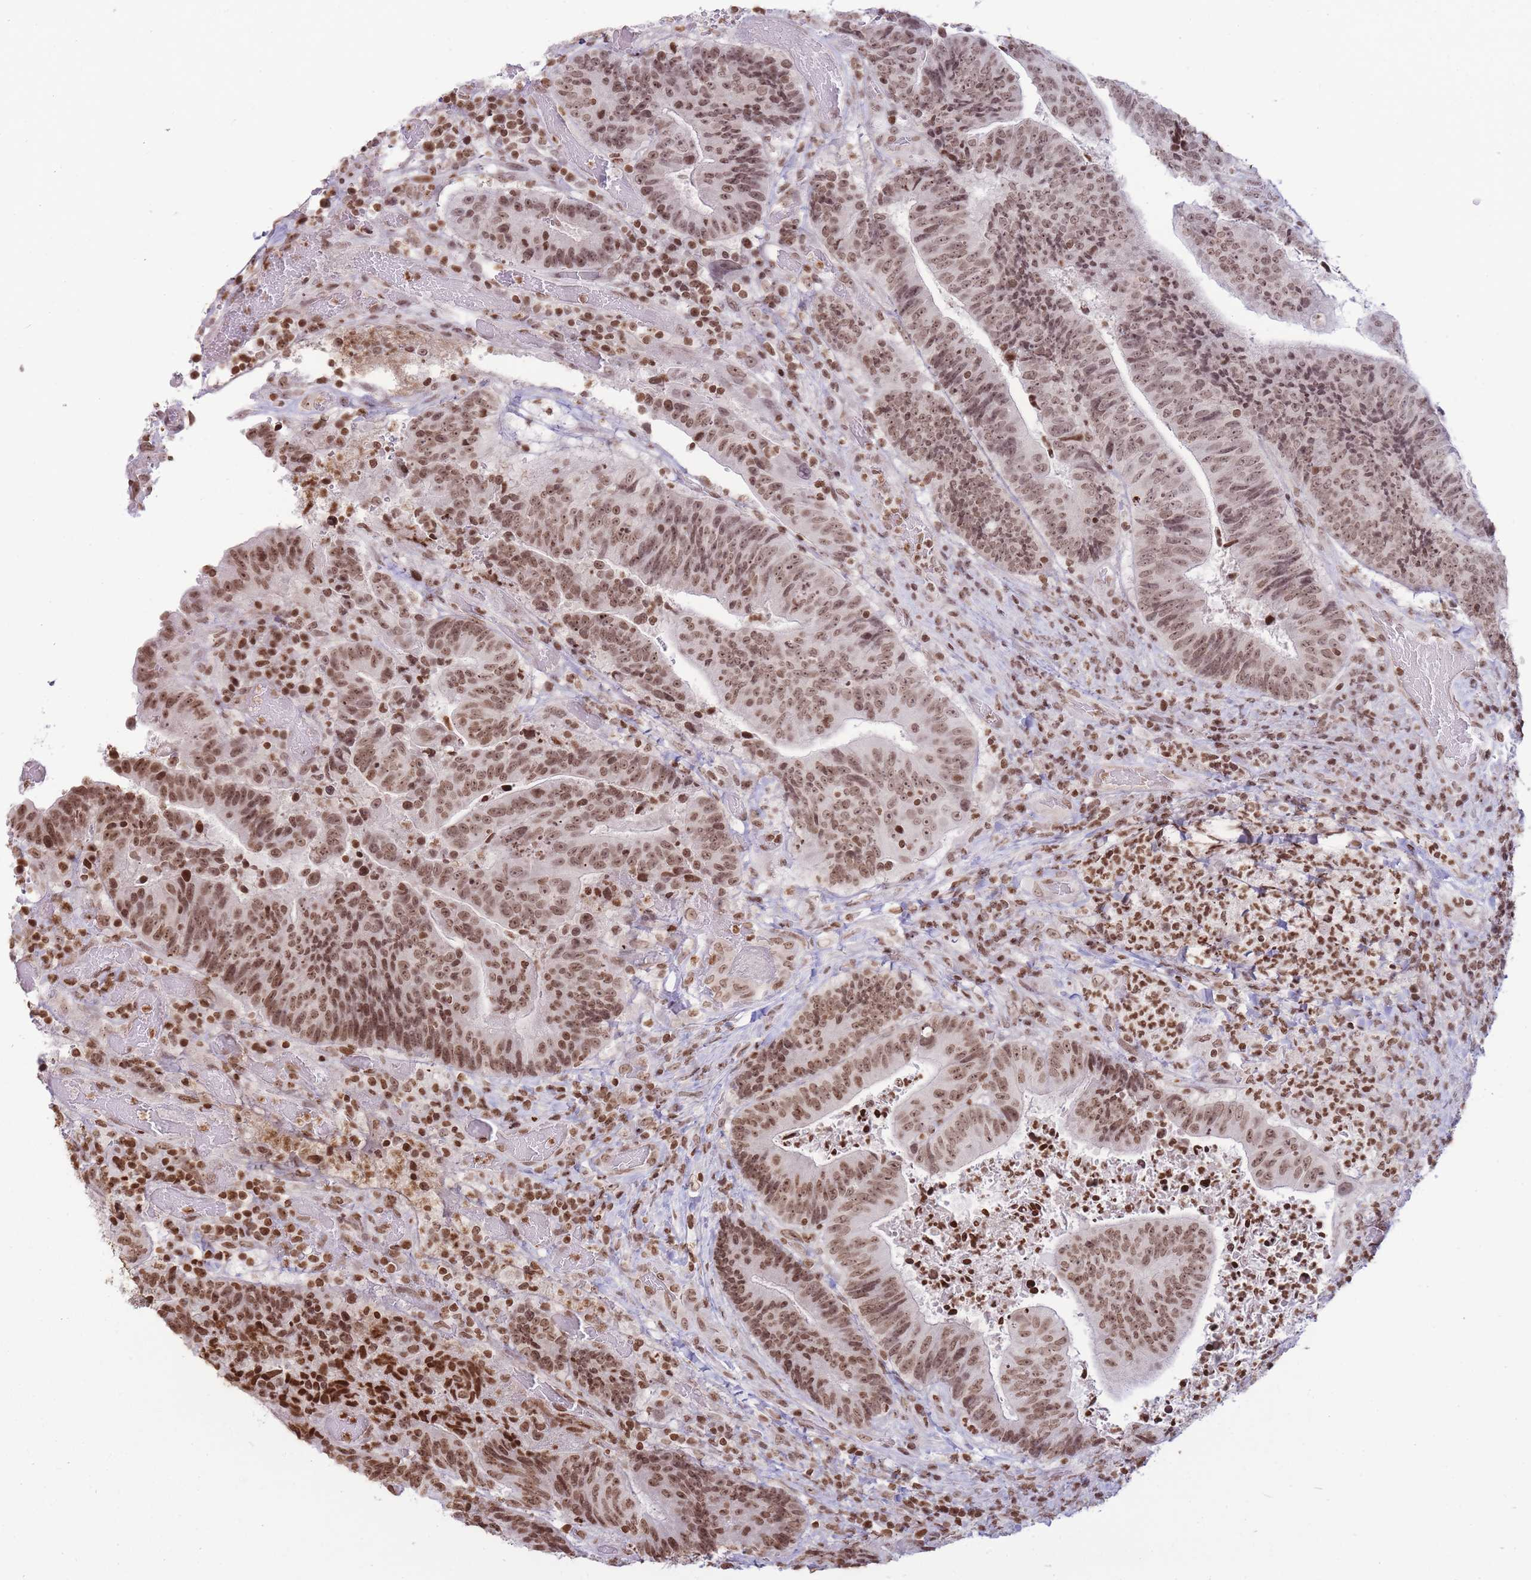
{"staining": {"intensity": "moderate", "quantity": ">75%", "location": "nuclear"}, "tissue": "colorectal cancer", "cell_type": "Tumor cells", "image_type": "cancer", "snomed": [{"axis": "morphology", "description": "Adenocarcinoma, NOS"}, {"axis": "topography", "description": "Rectum"}], "caption": "High-power microscopy captured an immunohistochemistry (IHC) micrograph of adenocarcinoma (colorectal), revealing moderate nuclear positivity in approximately >75% of tumor cells.", "gene": "SHISAL1", "patient": {"sex": "male", "age": 72}}